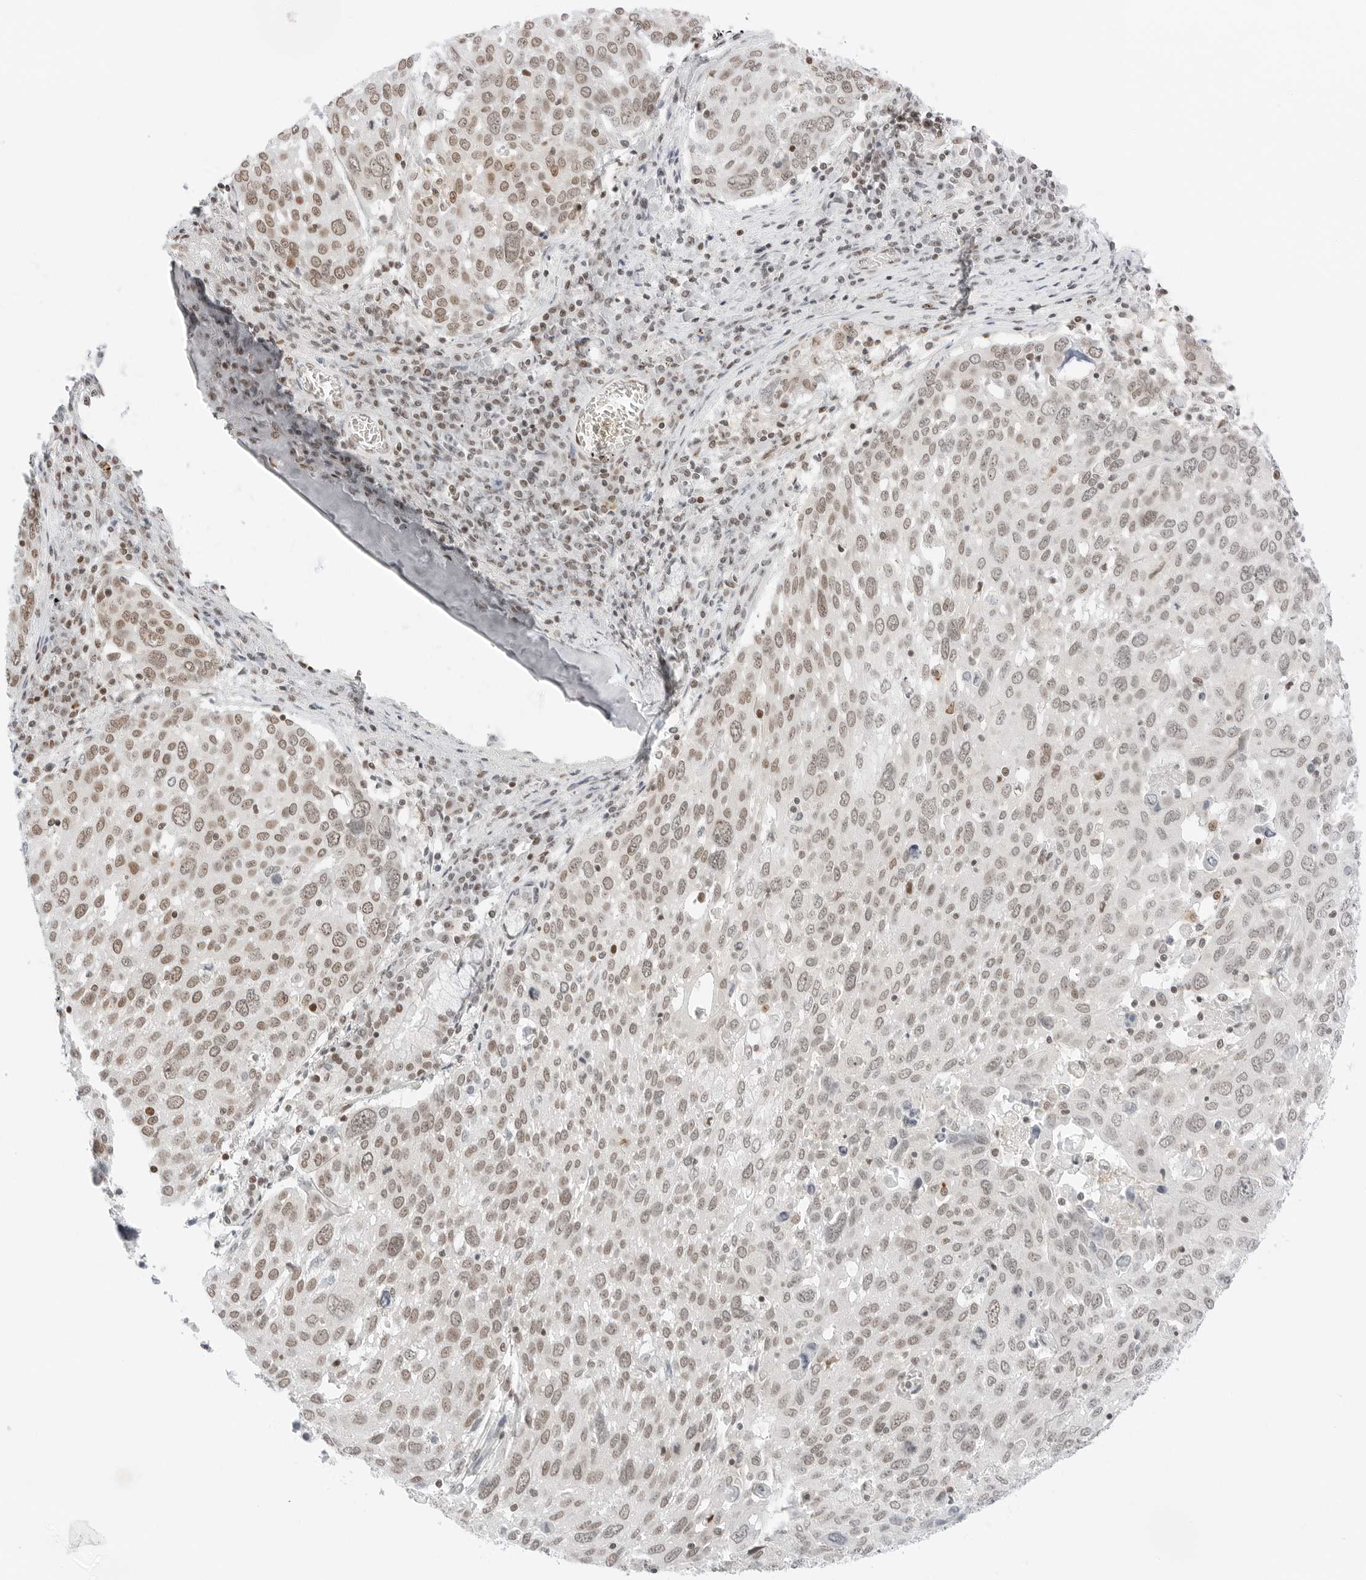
{"staining": {"intensity": "weak", "quantity": ">75%", "location": "nuclear"}, "tissue": "lung cancer", "cell_type": "Tumor cells", "image_type": "cancer", "snomed": [{"axis": "morphology", "description": "Squamous cell carcinoma, NOS"}, {"axis": "topography", "description": "Lung"}], "caption": "Immunohistochemistry micrograph of lung cancer stained for a protein (brown), which reveals low levels of weak nuclear staining in about >75% of tumor cells.", "gene": "CRTC2", "patient": {"sex": "male", "age": 65}}